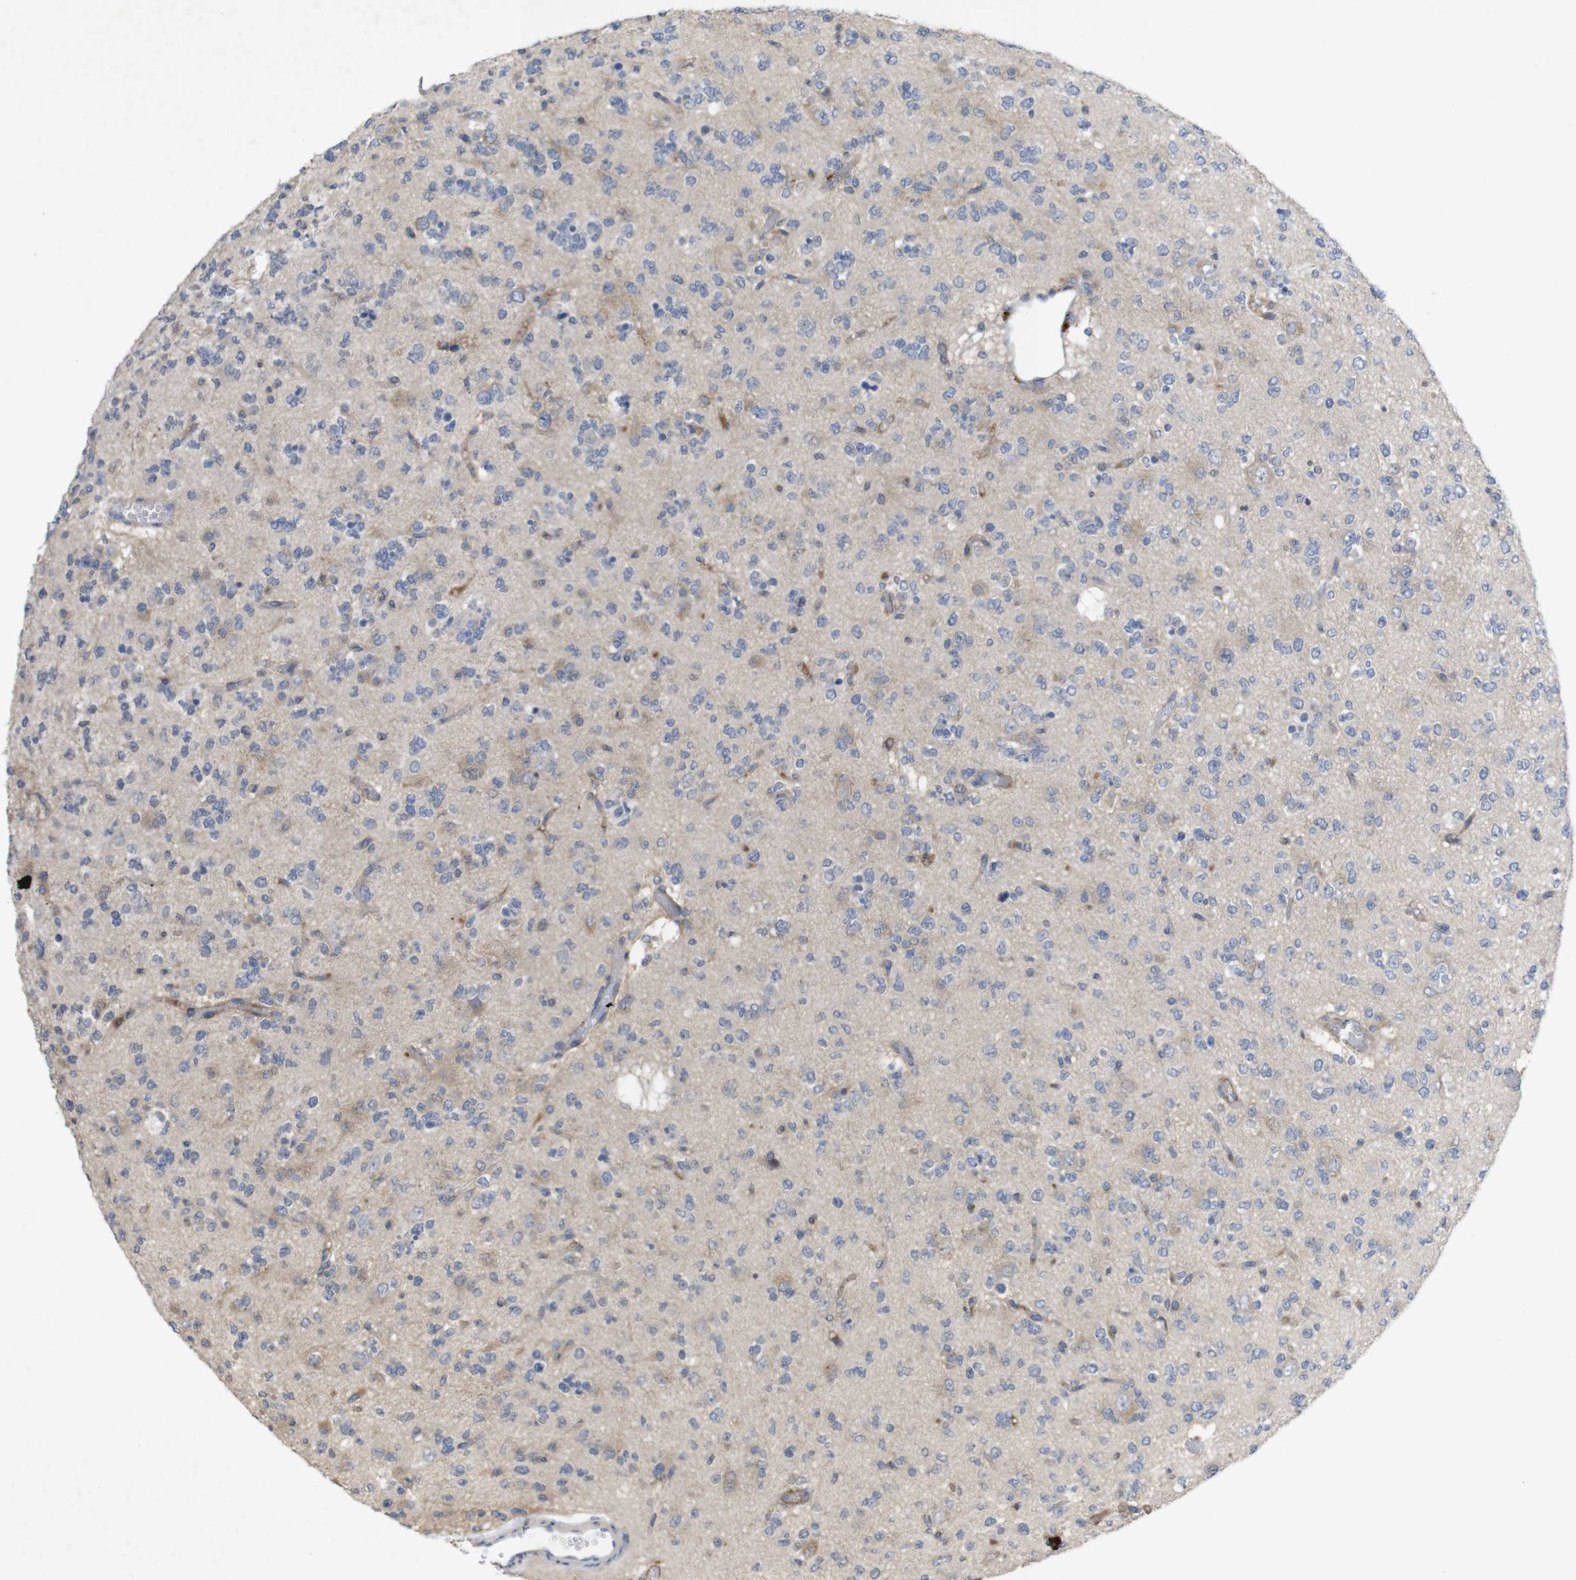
{"staining": {"intensity": "moderate", "quantity": "<25%", "location": "cytoplasmic/membranous"}, "tissue": "glioma", "cell_type": "Tumor cells", "image_type": "cancer", "snomed": [{"axis": "morphology", "description": "Glioma, malignant, Low grade"}, {"axis": "topography", "description": "Brain"}], "caption": "There is low levels of moderate cytoplasmic/membranous expression in tumor cells of glioma, as demonstrated by immunohistochemical staining (brown color).", "gene": "BCAR3", "patient": {"sex": "male", "age": 38}}